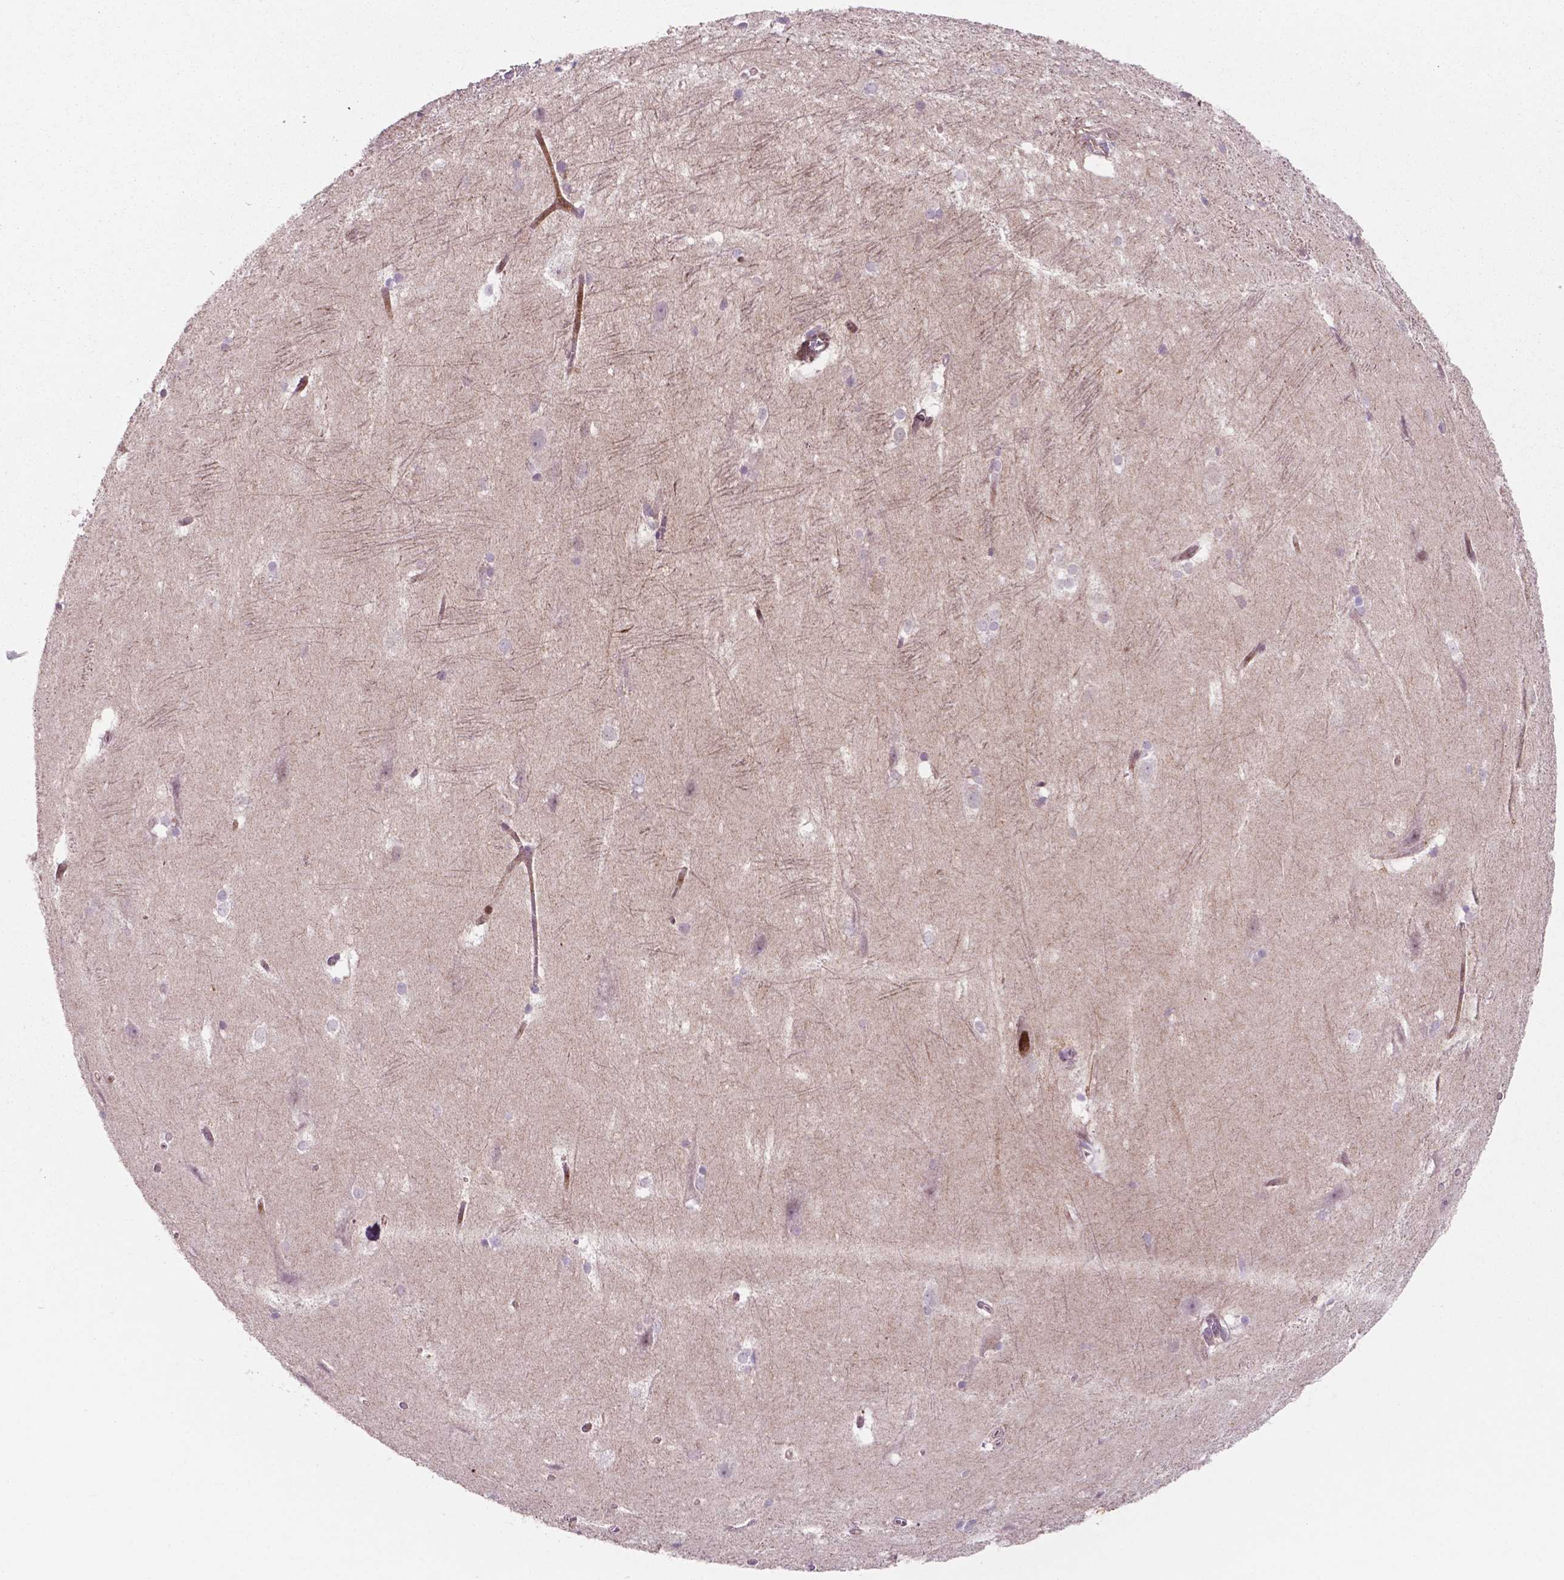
{"staining": {"intensity": "negative", "quantity": "none", "location": "none"}, "tissue": "hippocampus", "cell_type": "Glial cells", "image_type": "normal", "snomed": [{"axis": "morphology", "description": "Normal tissue, NOS"}, {"axis": "topography", "description": "Cerebral cortex"}, {"axis": "topography", "description": "Hippocampus"}], "caption": "Hippocampus stained for a protein using immunohistochemistry (IHC) exhibits no positivity glial cells.", "gene": "LDHA", "patient": {"sex": "female", "age": 19}}